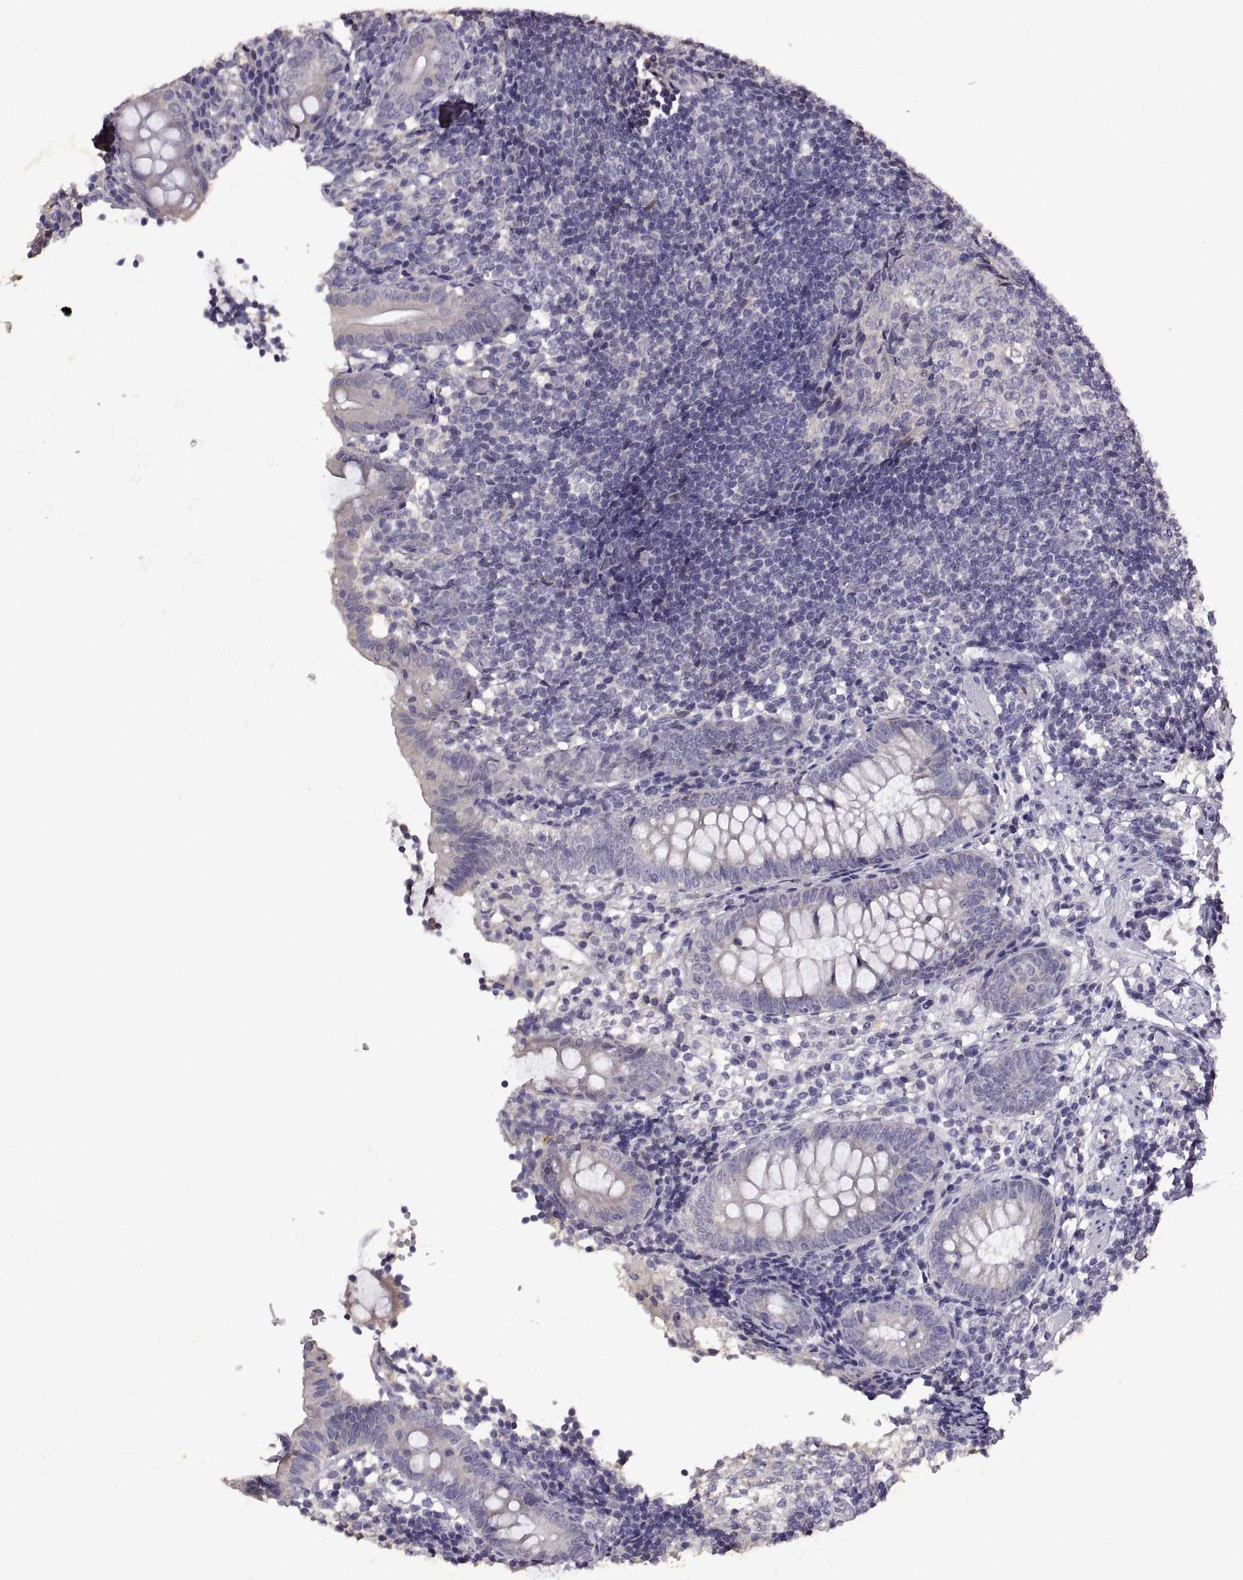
{"staining": {"intensity": "negative", "quantity": "none", "location": "none"}, "tissue": "appendix", "cell_type": "Glandular cells", "image_type": "normal", "snomed": [{"axis": "morphology", "description": "Normal tissue, NOS"}, {"axis": "topography", "description": "Appendix"}], "caption": "The micrograph demonstrates no staining of glandular cells in normal appendix.", "gene": "DEFB136", "patient": {"sex": "female", "age": 40}}